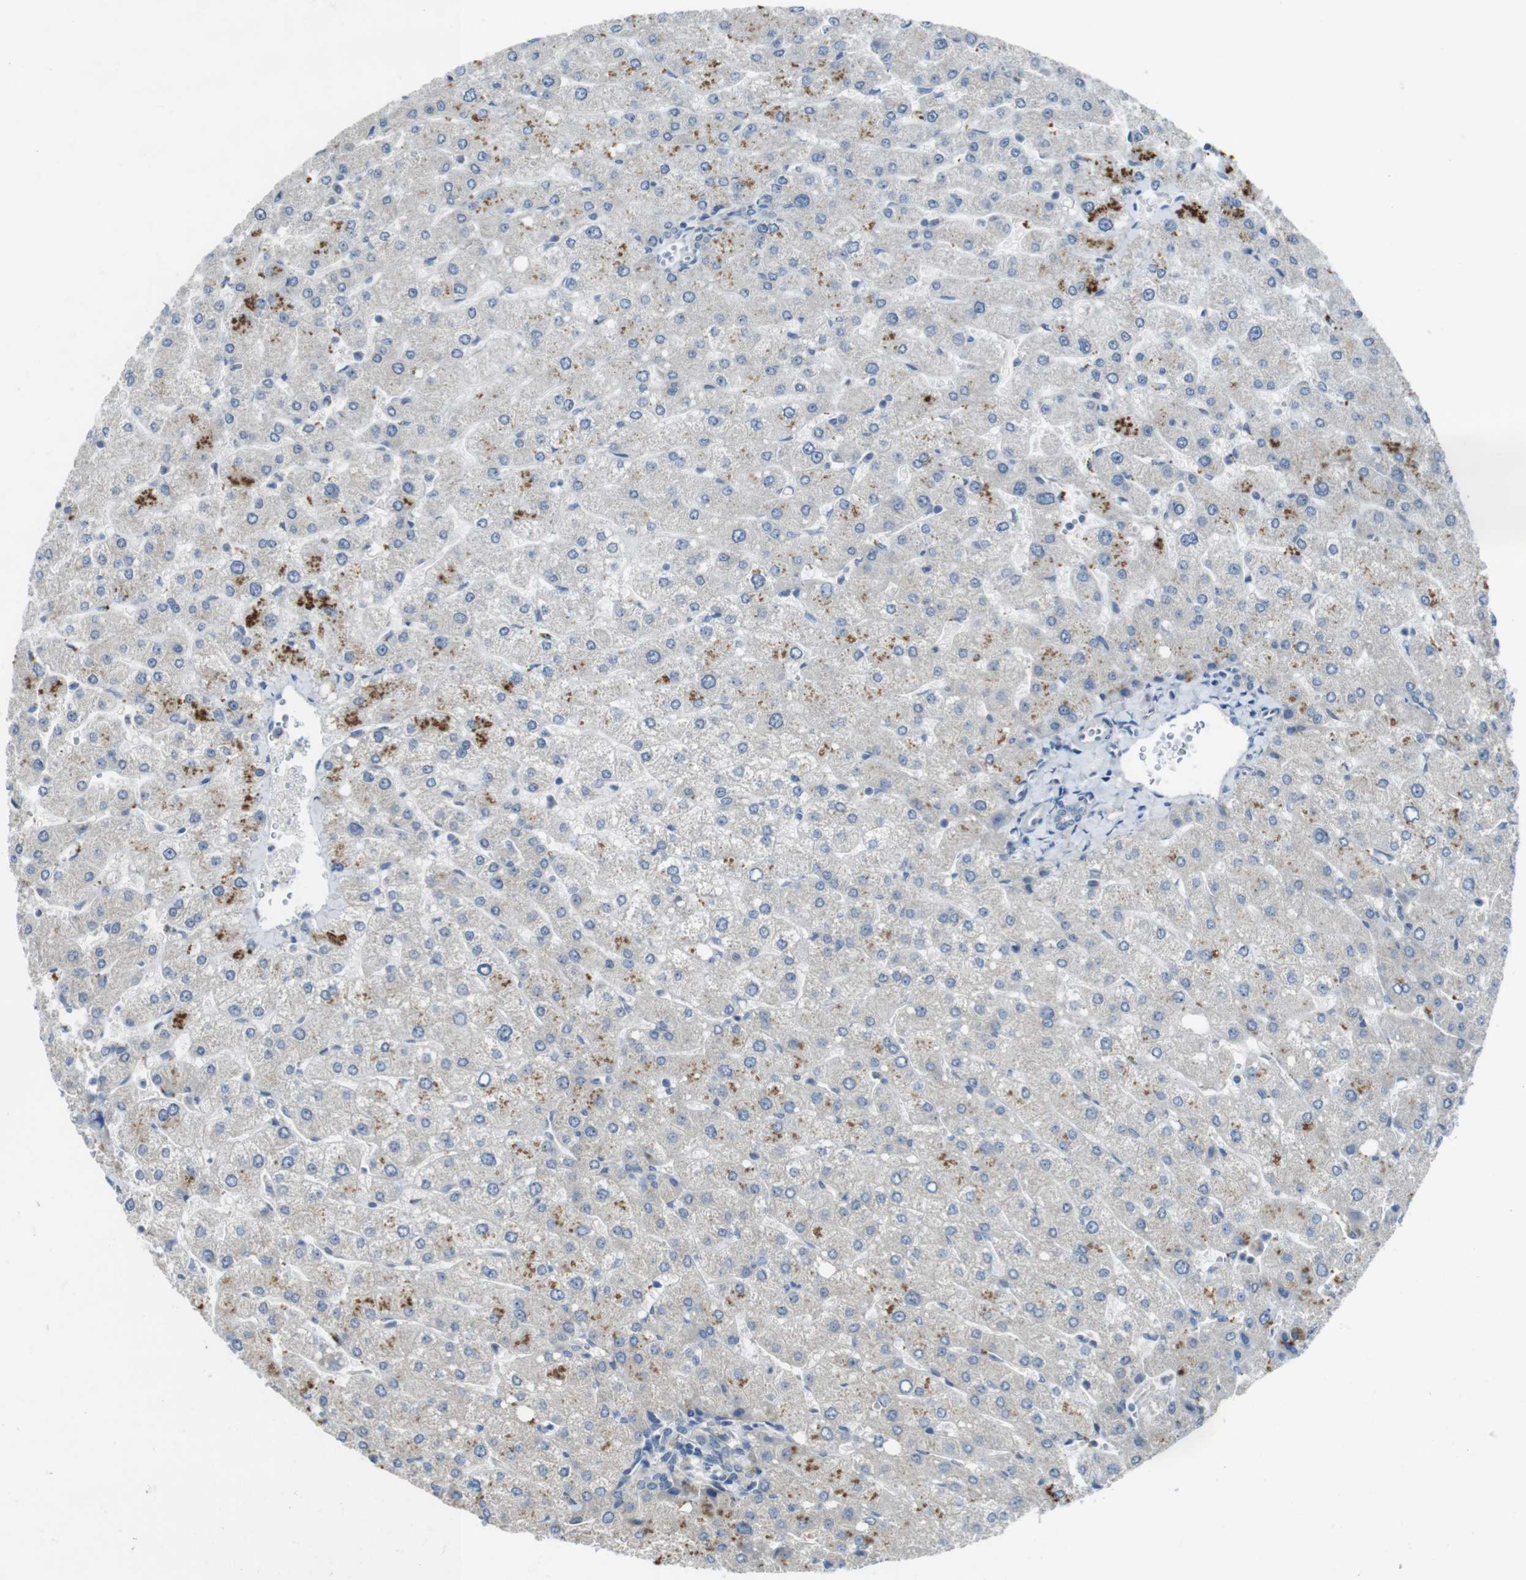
{"staining": {"intensity": "negative", "quantity": "none", "location": "none"}, "tissue": "liver", "cell_type": "Cholangiocytes", "image_type": "normal", "snomed": [{"axis": "morphology", "description": "Normal tissue, NOS"}, {"axis": "topography", "description": "Liver"}], "caption": "Immunohistochemistry of benign liver demonstrates no staining in cholangiocytes.", "gene": "ENTPD7", "patient": {"sex": "male", "age": 55}}